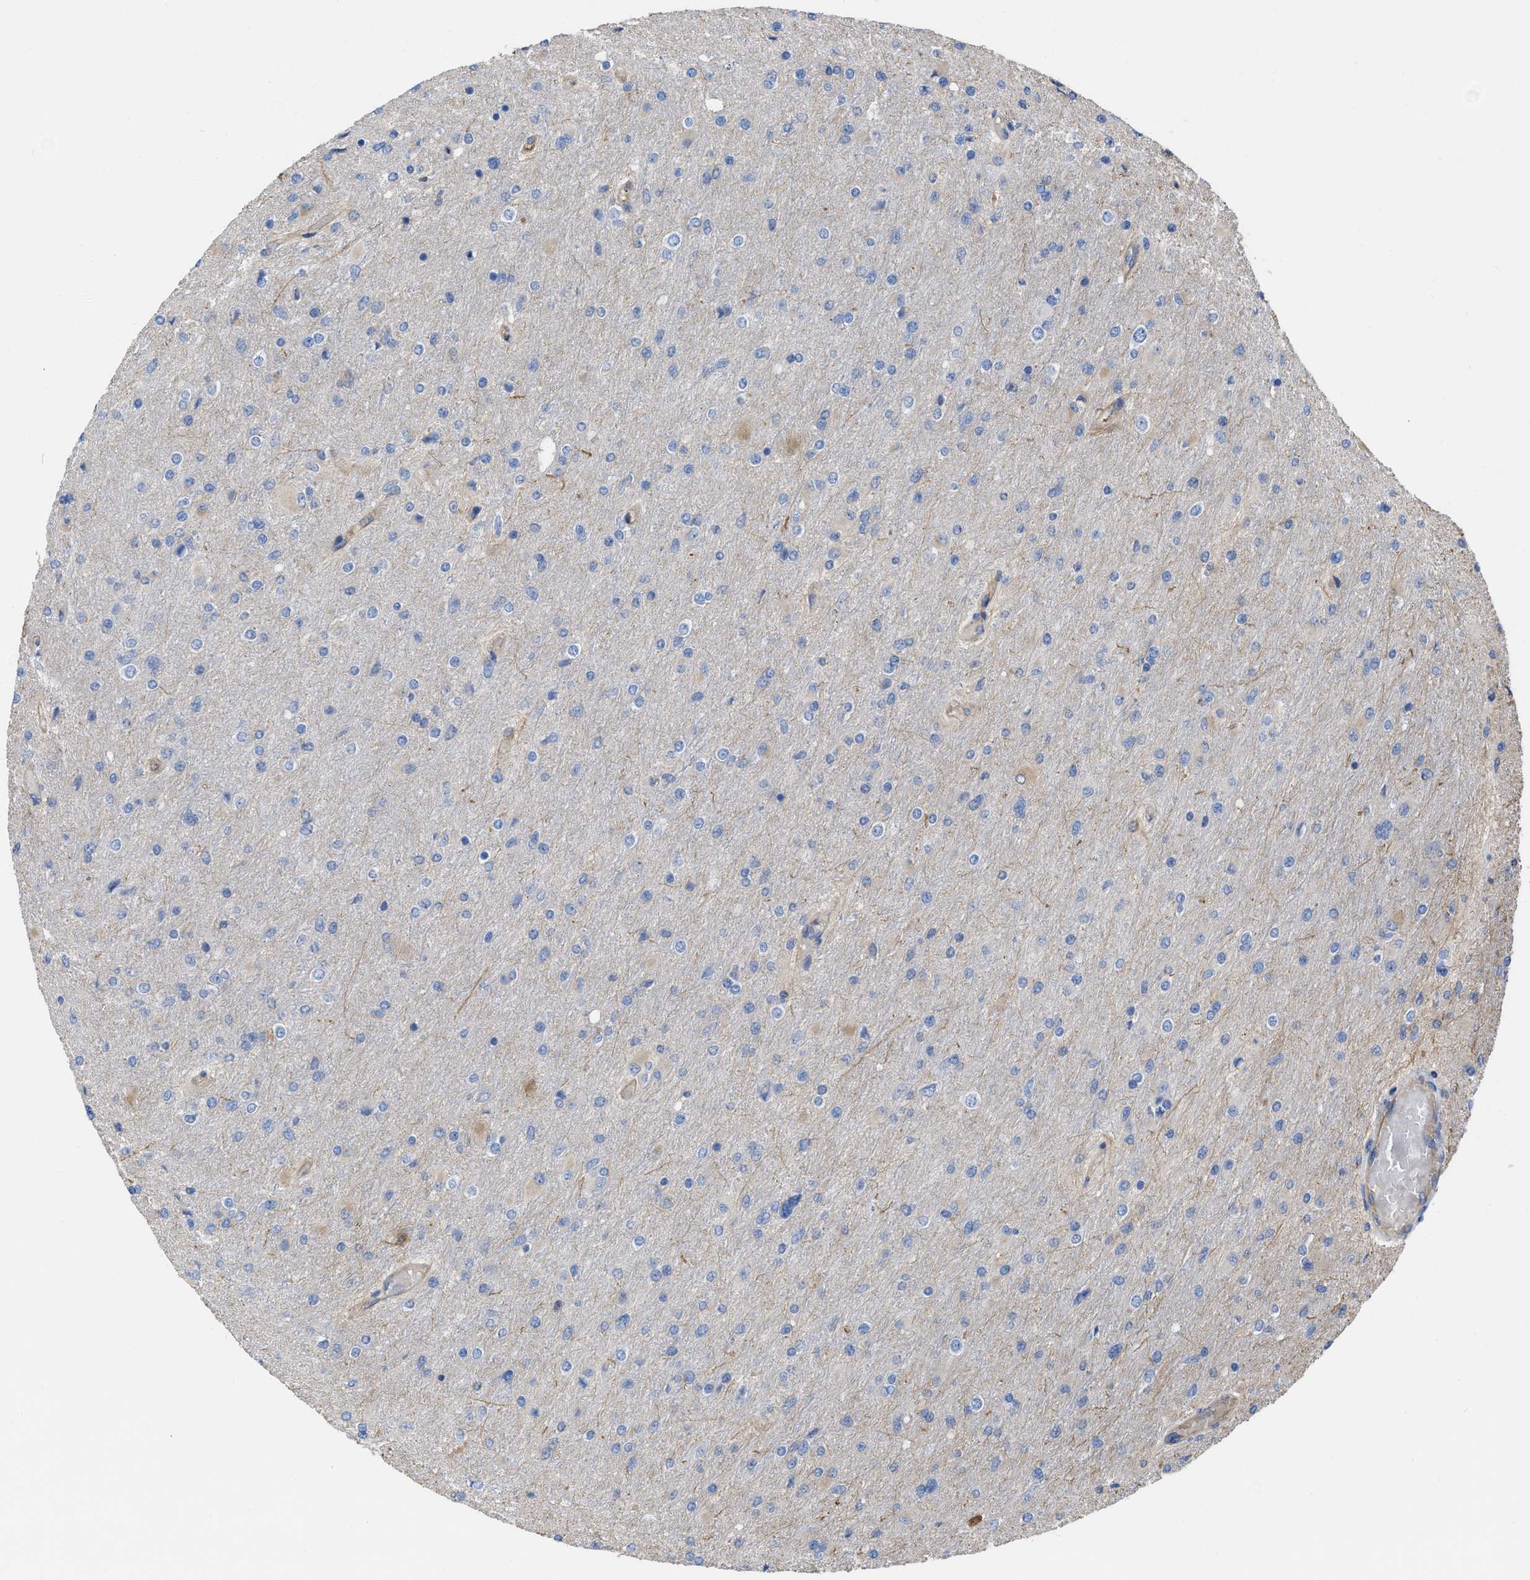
{"staining": {"intensity": "moderate", "quantity": "<25%", "location": "cytoplasmic/membranous"}, "tissue": "glioma", "cell_type": "Tumor cells", "image_type": "cancer", "snomed": [{"axis": "morphology", "description": "Glioma, malignant, High grade"}, {"axis": "topography", "description": "Cerebral cortex"}], "caption": "High-magnification brightfield microscopy of malignant glioma (high-grade) stained with DAB (brown) and counterstained with hematoxylin (blue). tumor cells exhibit moderate cytoplasmic/membranous positivity is present in about<25% of cells. Using DAB (brown) and hematoxylin (blue) stains, captured at high magnification using brightfield microscopy.", "gene": "TRIOBP", "patient": {"sex": "female", "age": 36}}